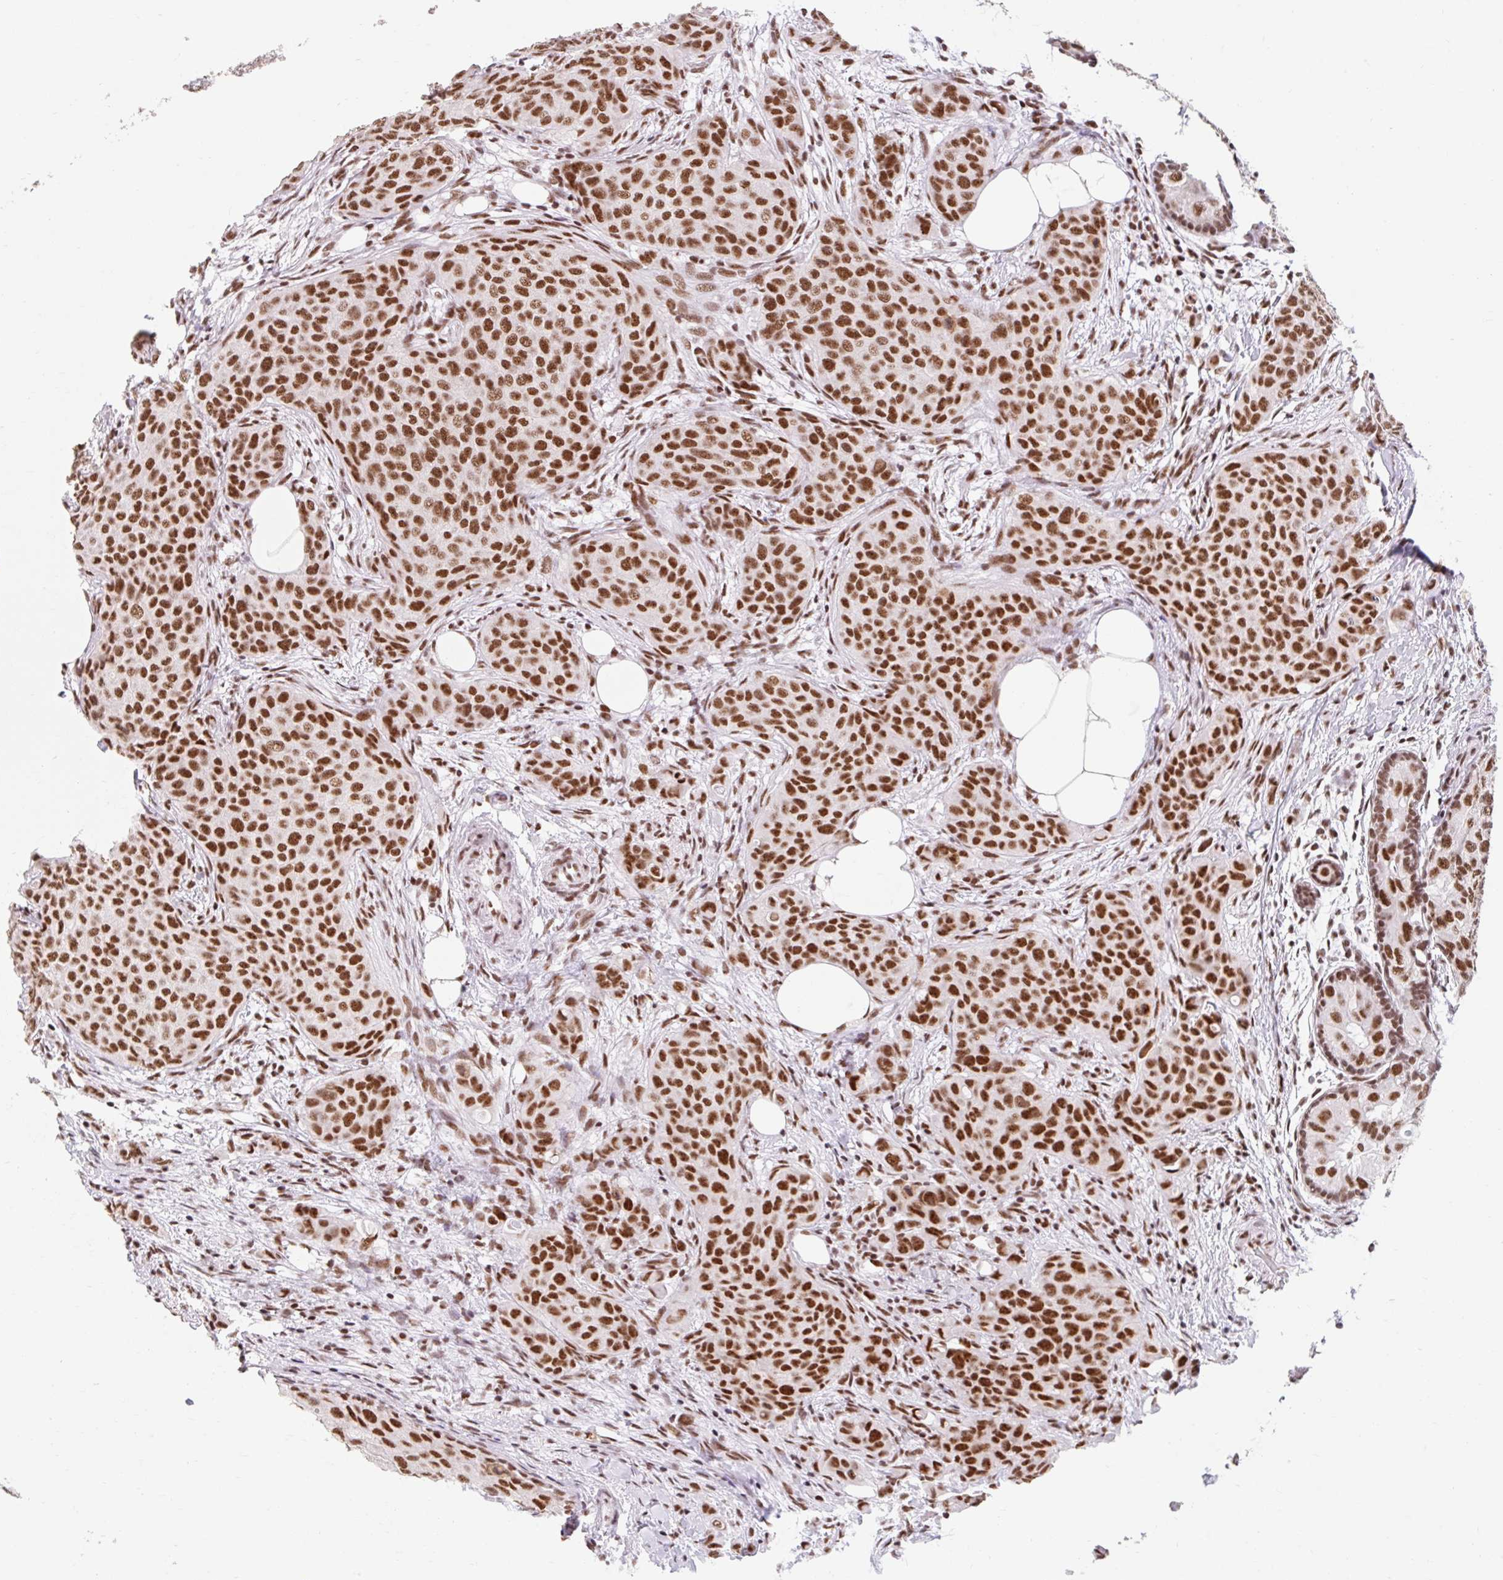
{"staining": {"intensity": "strong", "quantity": ">75%", "location": "nuclear"}, "tissue": "breast cancer", "cell_type": "Tumor cells", "image_type": "cancer", "snomed": [{"axis": "morphology", "description": "Duct carcinoma"}, {"axis": "topography", "description": "Breast"}], "caption": "Immunohistochemistry (DAB) staining of invasive ductal carcinoma (breast) exhibits strong nuclear protein expression in approximately >75% of tumor cells.", "gene": "SRSF10", "patient": {"sex": "female", "age": 47}}